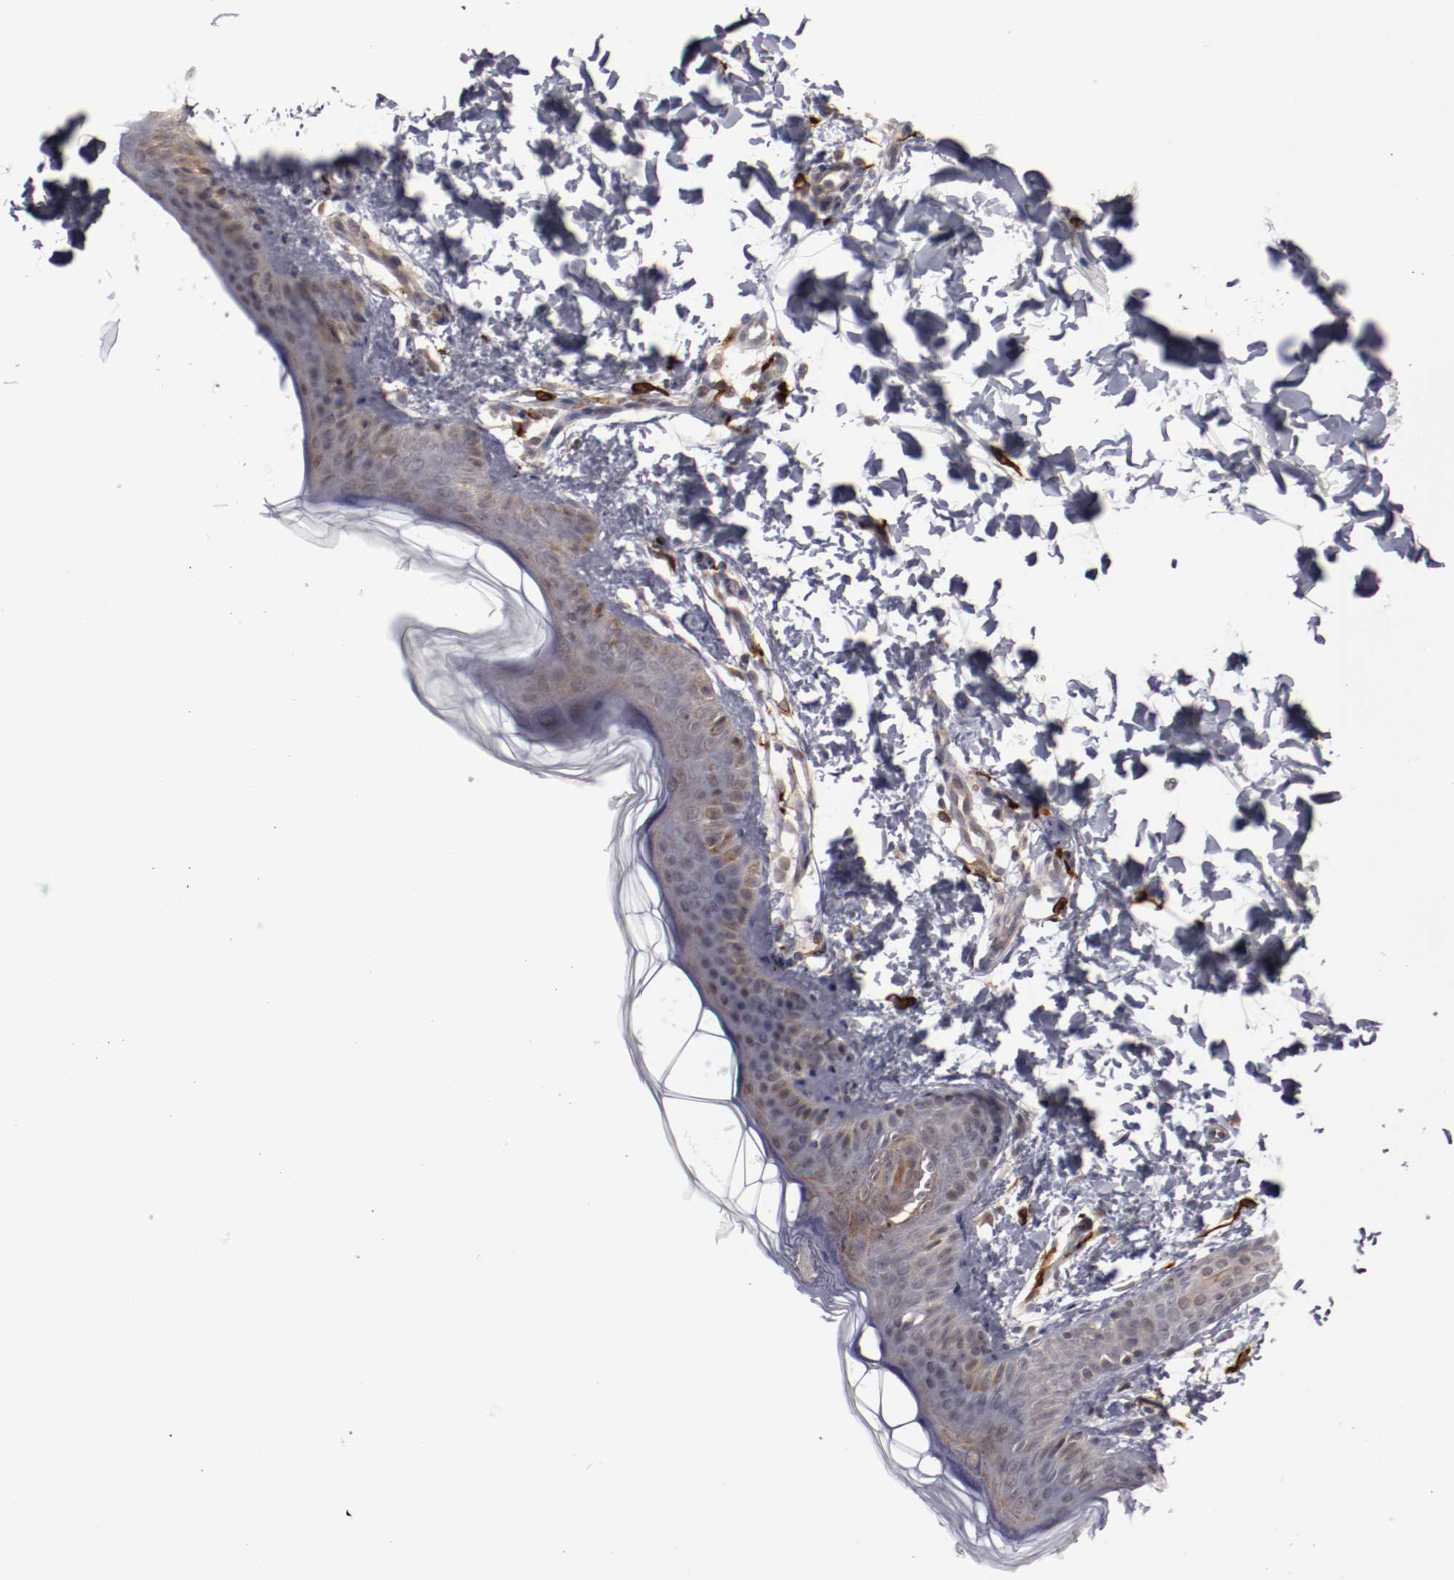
{"staining": {"intensity": "negative", "quantity": "none", "location": "none"}, "tissue": "skin", "cell_type": "Fibroblasts", "image_type": "normal", "snomed": [{"axis": "morphology", "description": "Normal tissue, NOS"}, {"axis": "topography", "description": "Skin"}], "caption": "Protein analysis of unremarkable skin reveals no significant positivity in fibroblasts. Brightfield microscopy of immunohistochemistry stained with DAB (3,3'-diaminobenzidine) (brown) and hematoxylin (blue), captured at high magnification.", "gene": "STX3", "patient": {"sex": "female", "age": 4}}